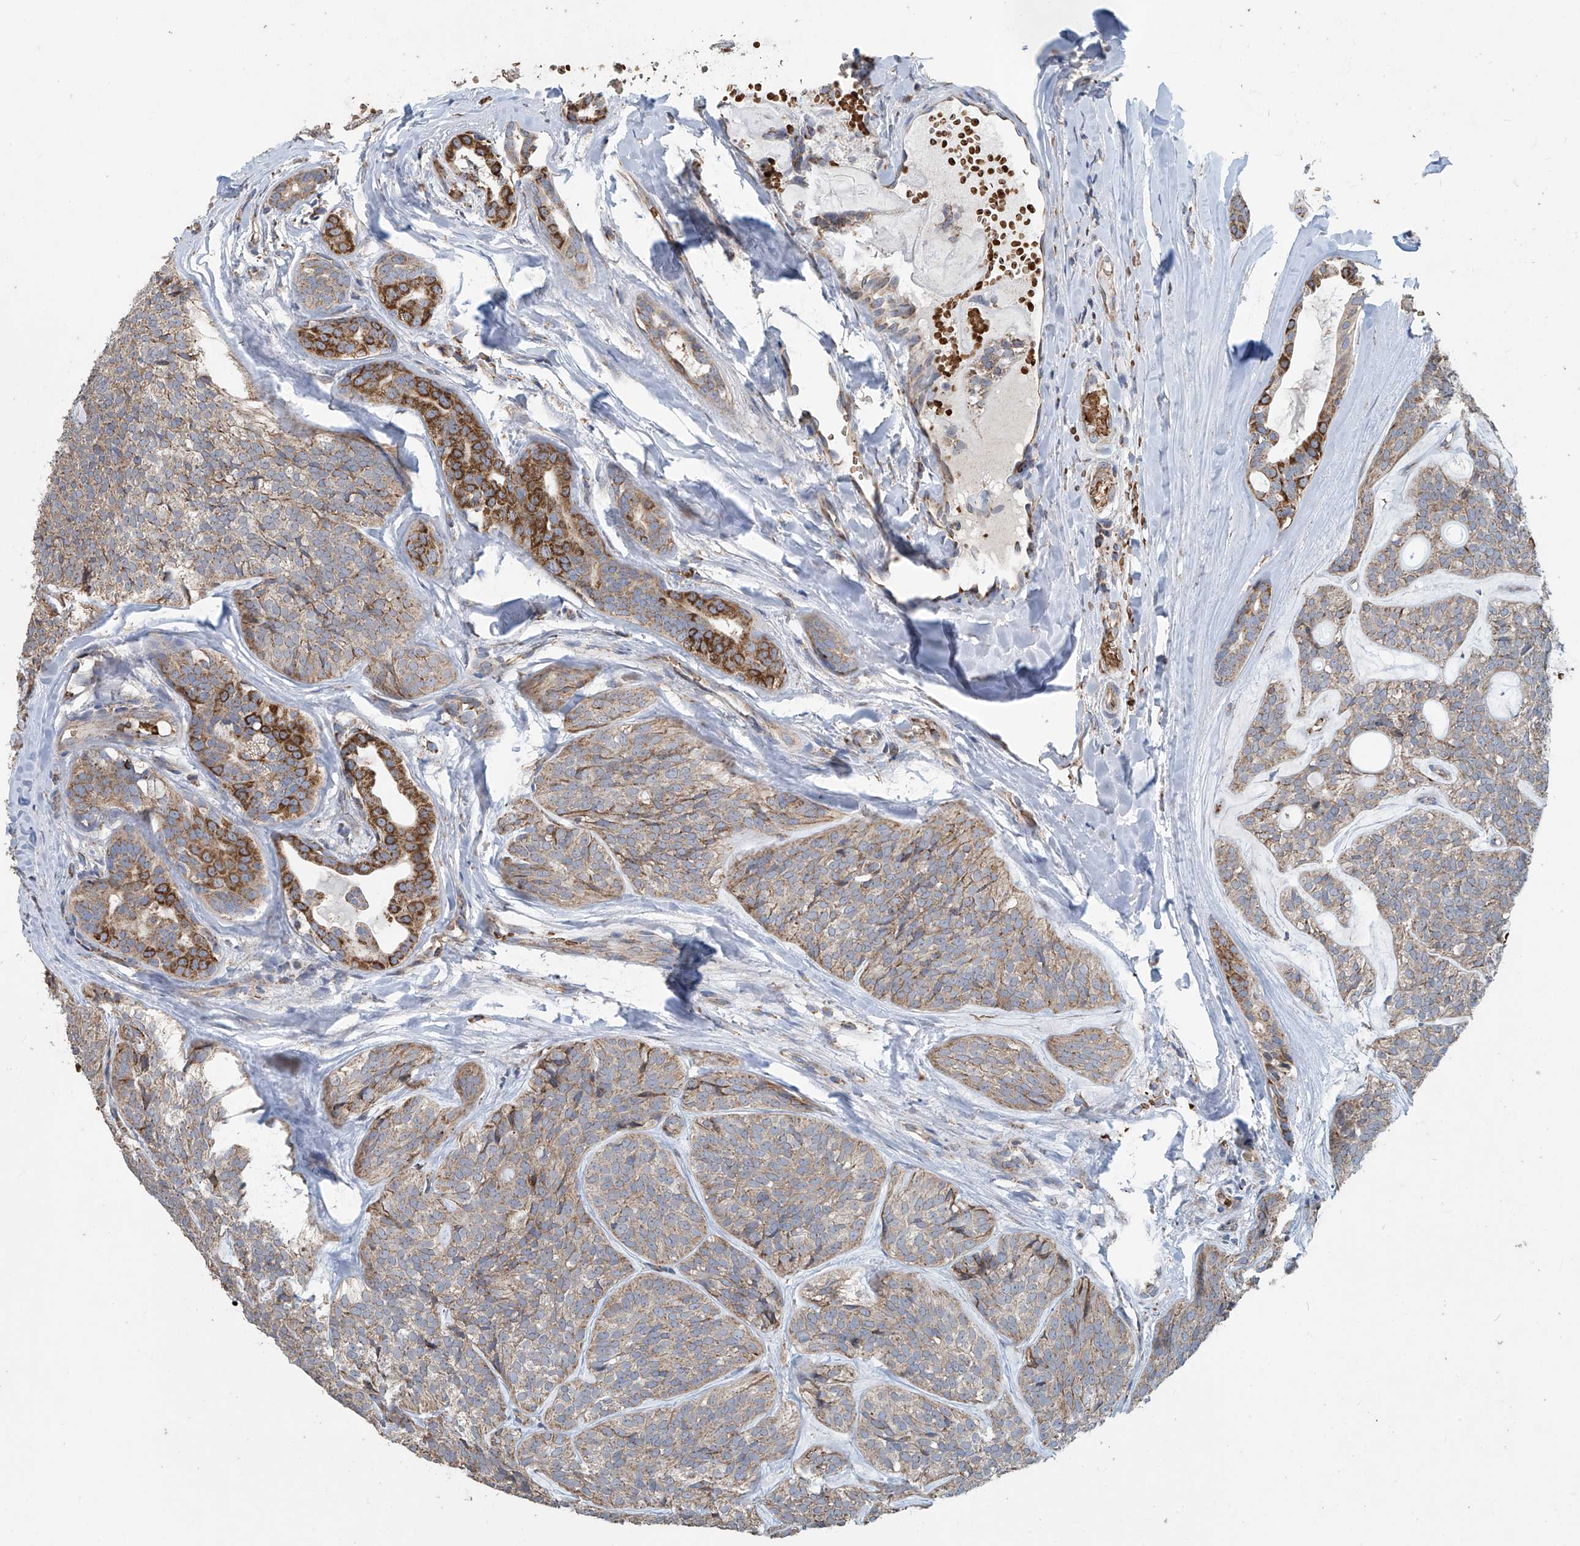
{"staining": {"intensity": "strong", "quantity": "<25%", "location": "cytoplasmic/membranous"}, "tissue": "head and neck cancer", "cell_type": "Tumor cells", "image_type": "cancer", "snomed": [{"axis": "morphology", "description": "Adenocarcinoma, NOS"}, {"axis": "topography", "description": "Head-Neck"}], "caption": "Head and neck cancer (adenocarcinoma) tissue shows strong cytoplasmic/membranous positivity in approximately <25% of tumor cells, visualized by immunohistochemistry.", "gene": "COMMD1", "patient": {"sex": "male", "age": 66}}